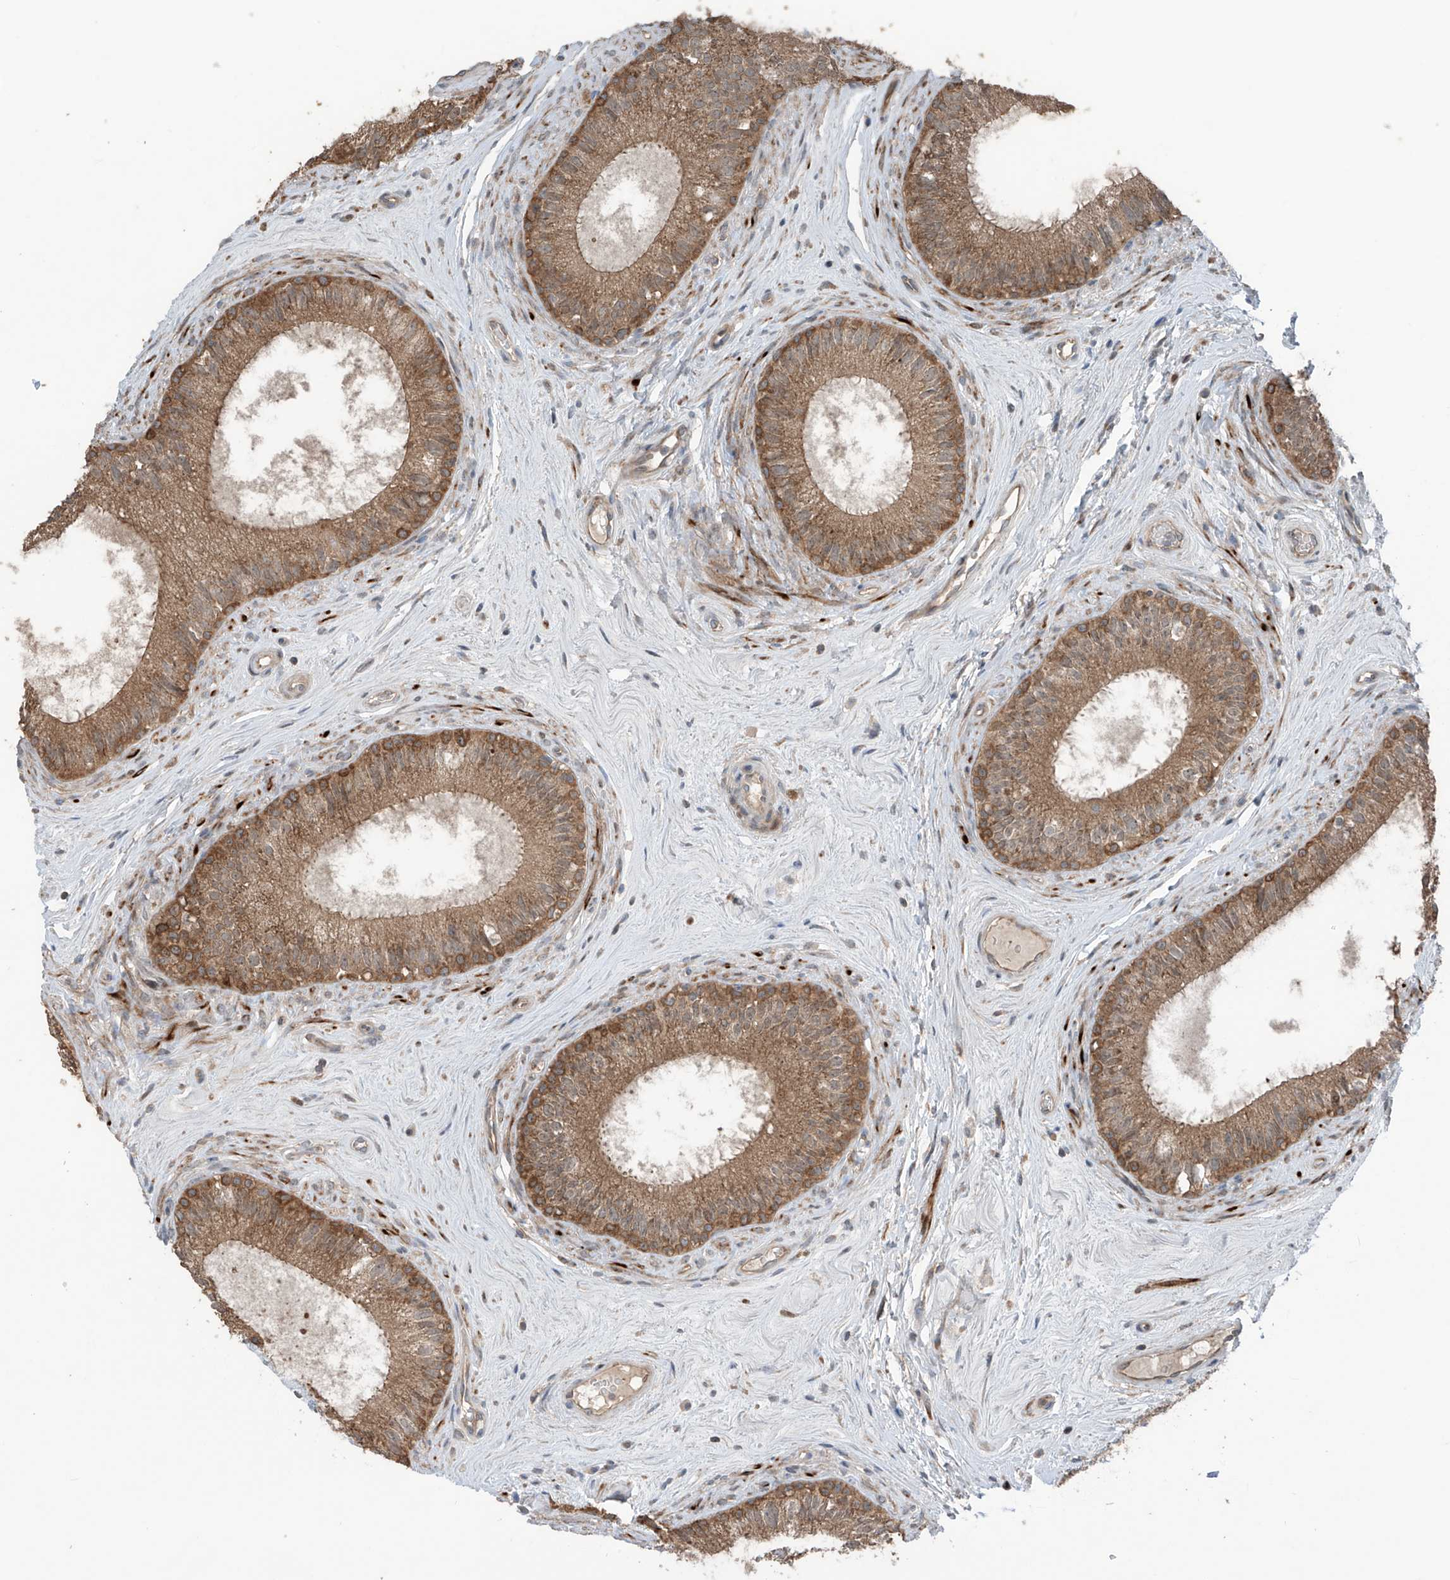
{"staining": {"intensity": "strong", "quantity": ">75%", "location": "cytoplasmic/membranous"}, "tissue": "epididymis", "cell_type": "Glandular cells", "image_type": "normal", "snomed": [{"axis": "morphology", "description": "Normal tissue, NOS"}, {"axis": "topography", "description": "Epididymis"}], "caption": "An image of epididymis stained for a protein exhibits strong cytoplasmic/membranous brown staining in glandular cells.", "gene": "SAMD3", "patient": {"sex": "male", "age": 71}}